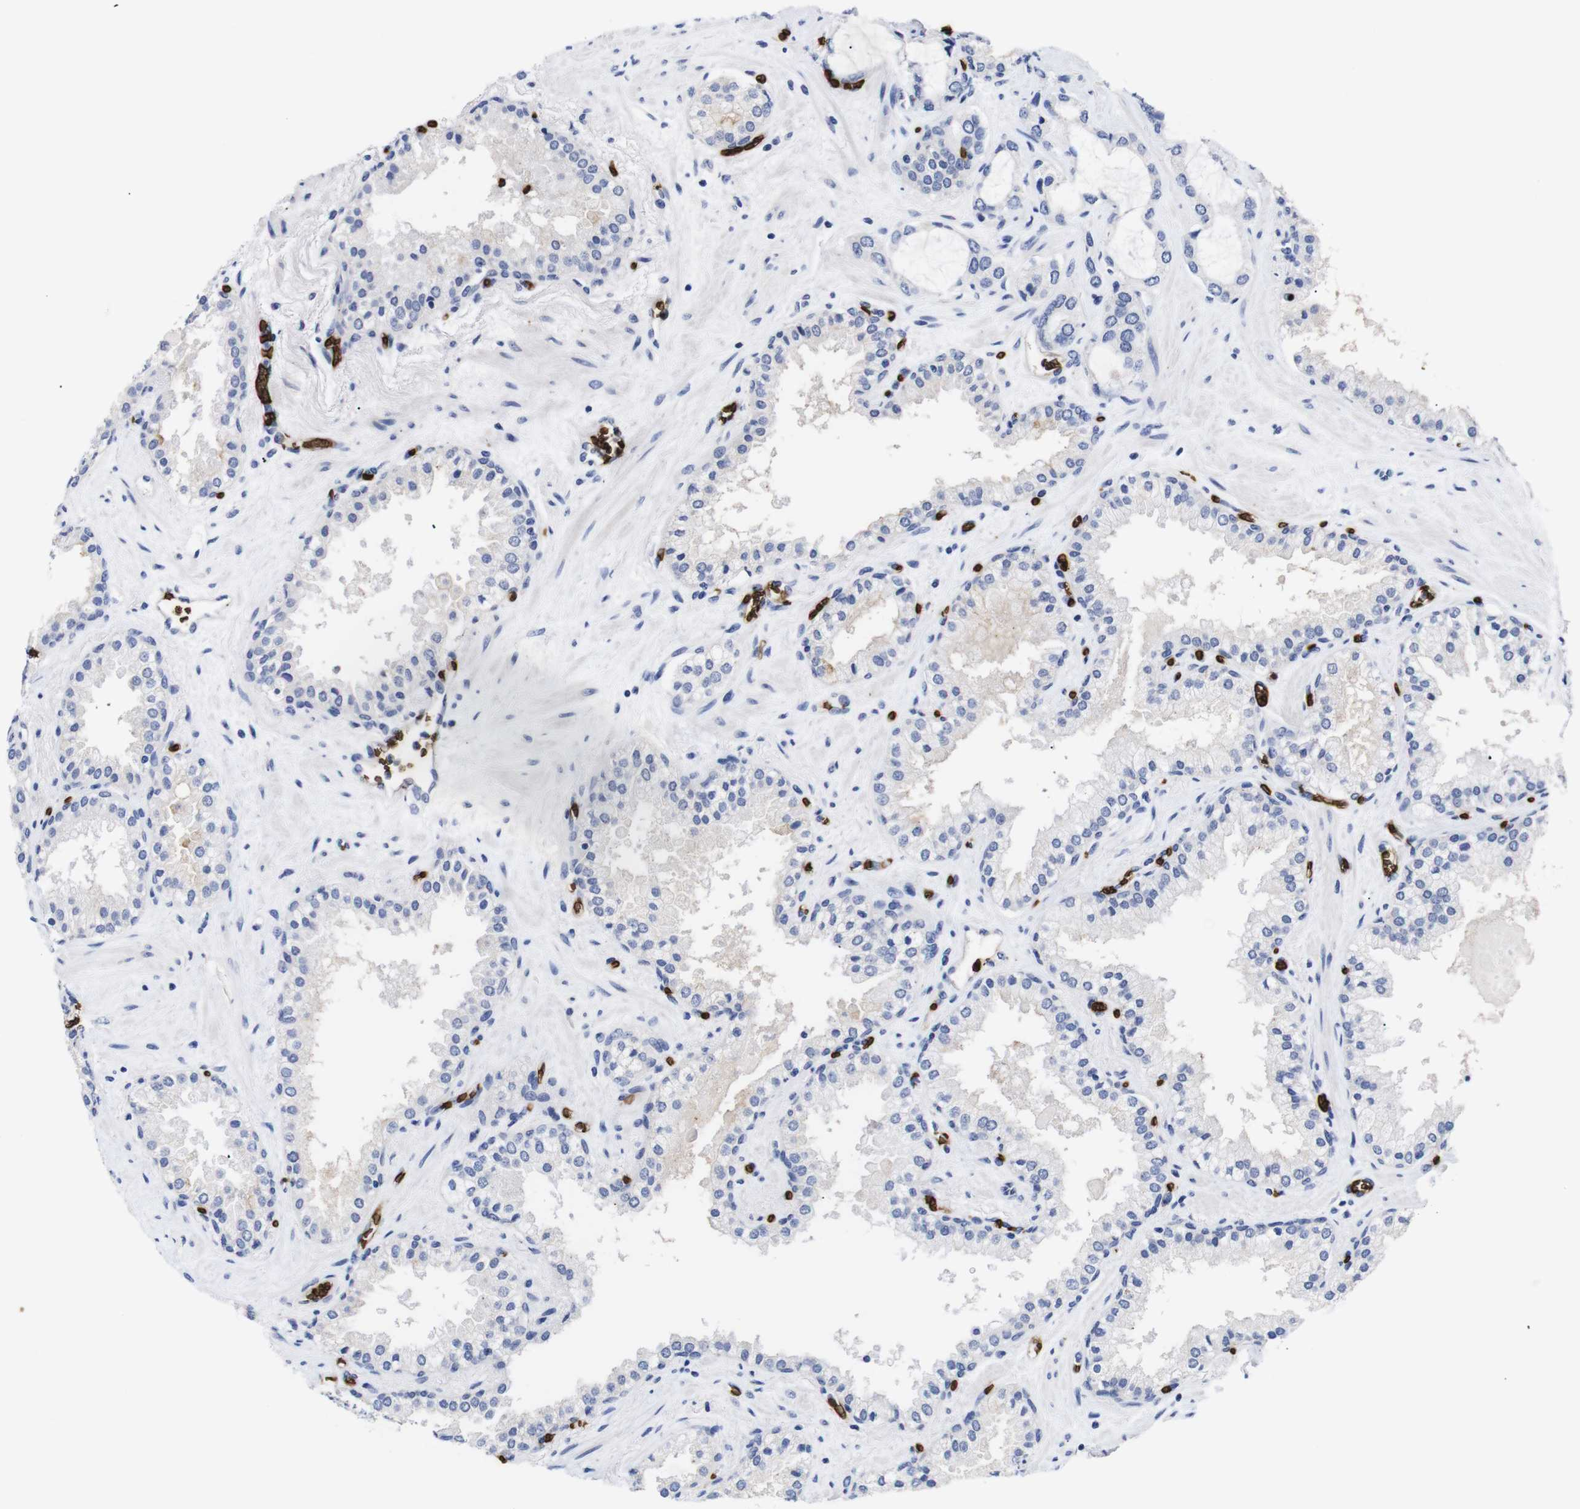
{"staining": {"intensity": "negative", "quantity": "none", "location": "none"}, "tissue": "prostate cancer", "cell_type": "Tumor cells", "image_type": "cancer", "snomed": [{"axis": "morphology", "description": "Adenocarcinoma, Low grade"}, {"axis": "topography", "description": "Prostate"}], "caption": "There is no significant expression in tumor cells of prostate cancer.", "gene": "S1PR2", "patient": {"sex": "male", "age": 60}}